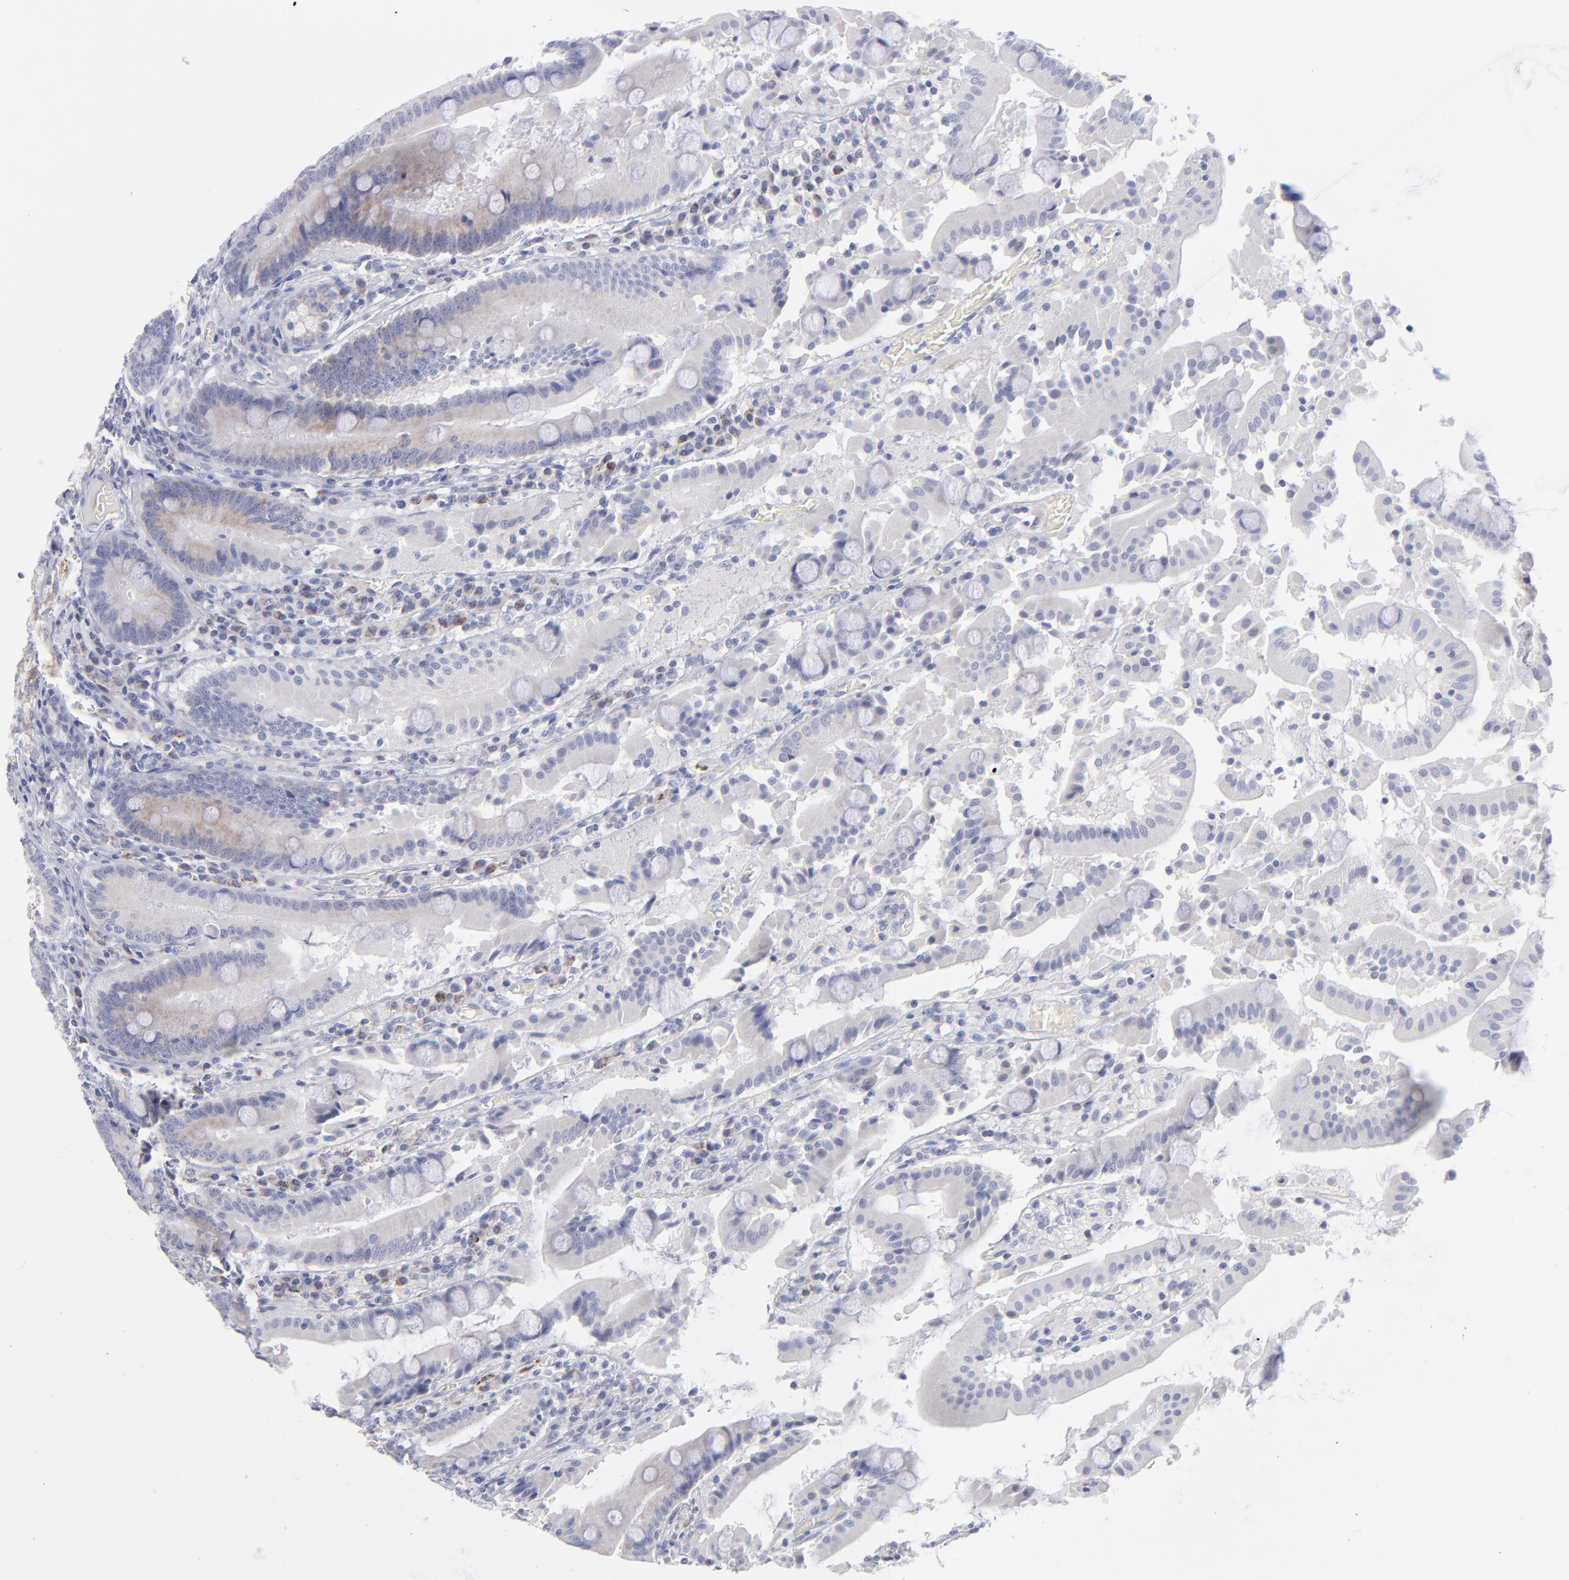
{"staining": {"intensity": "weak", "quantity": "<25%", "location": "cytoplasmic/membranous"}, "tissue": "stomach", "cell_type": "Glandular cells", "image_type": "normal", "snomed": [{"axis": "morphology", "description": "Normal tissue, NOS"}, {"axis": "topography", "description": "Stomach, lower"}], "caption": "This is an immunohistochemistry photomicrograph of unremarkable stomach. There is no expression in glandular cells.", "gene": "MTHFD2", "patient": {"sex": "male", "age": 56}}